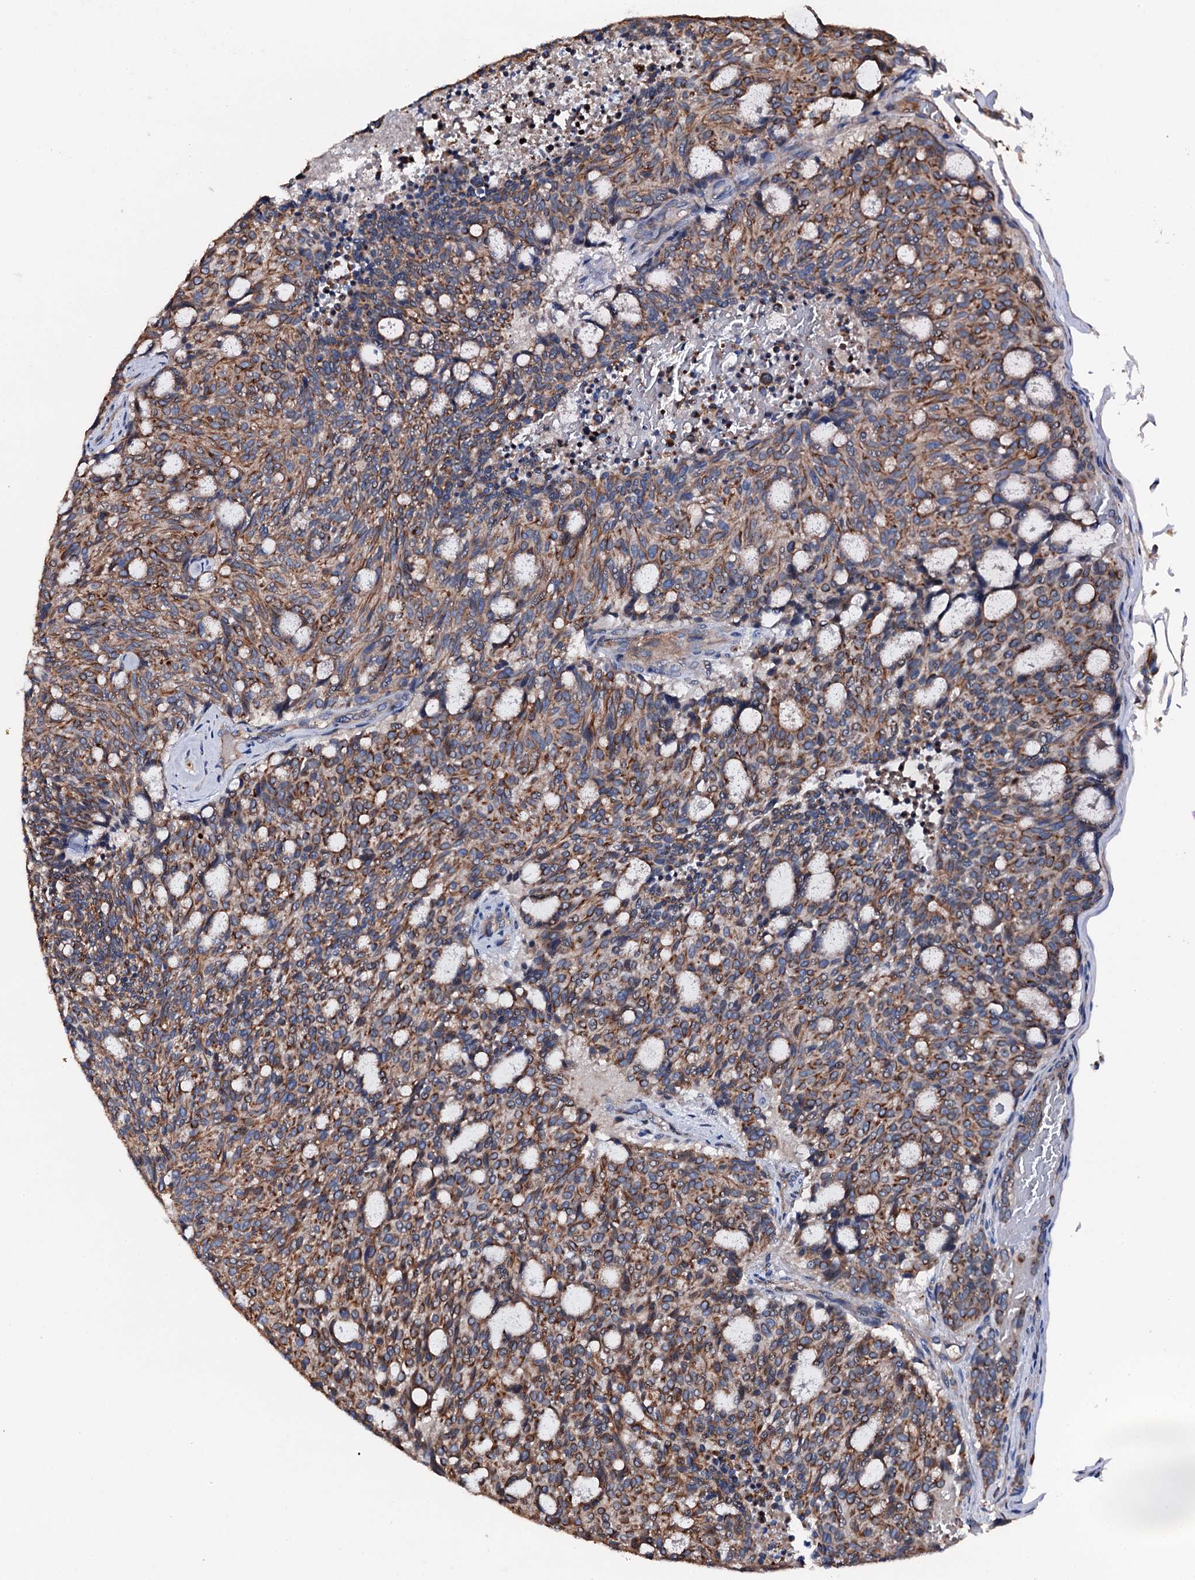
{"staining": {"intensity": "strong", "quantity": ">75%", "location": "cytoplasmic/membranous"}, "tissue": "carcinoid", "cell_type": "Tumor cells", "image_type": "cancer", "snomed": [{"axis": "morphology", "description": "Carcinoid, malignant, NOS"}, {"axis": "topography", "description": "Pancreas"}], "caption": "Immunohistochemistry staining of carcinoid, which displays high levels of strong cytoplasmic/membranous staining in approximately >75% of tumor cells indicating strong cytoplasmic/membranous protein expression. The staining was performed using DAB (3,3'-diaminobenzidine) (brown) for protein detection and nuclei were counterstained in hematoxylin (blue).", "gene": "NEK1", "patient": {"sex": "female", "age": 54}}